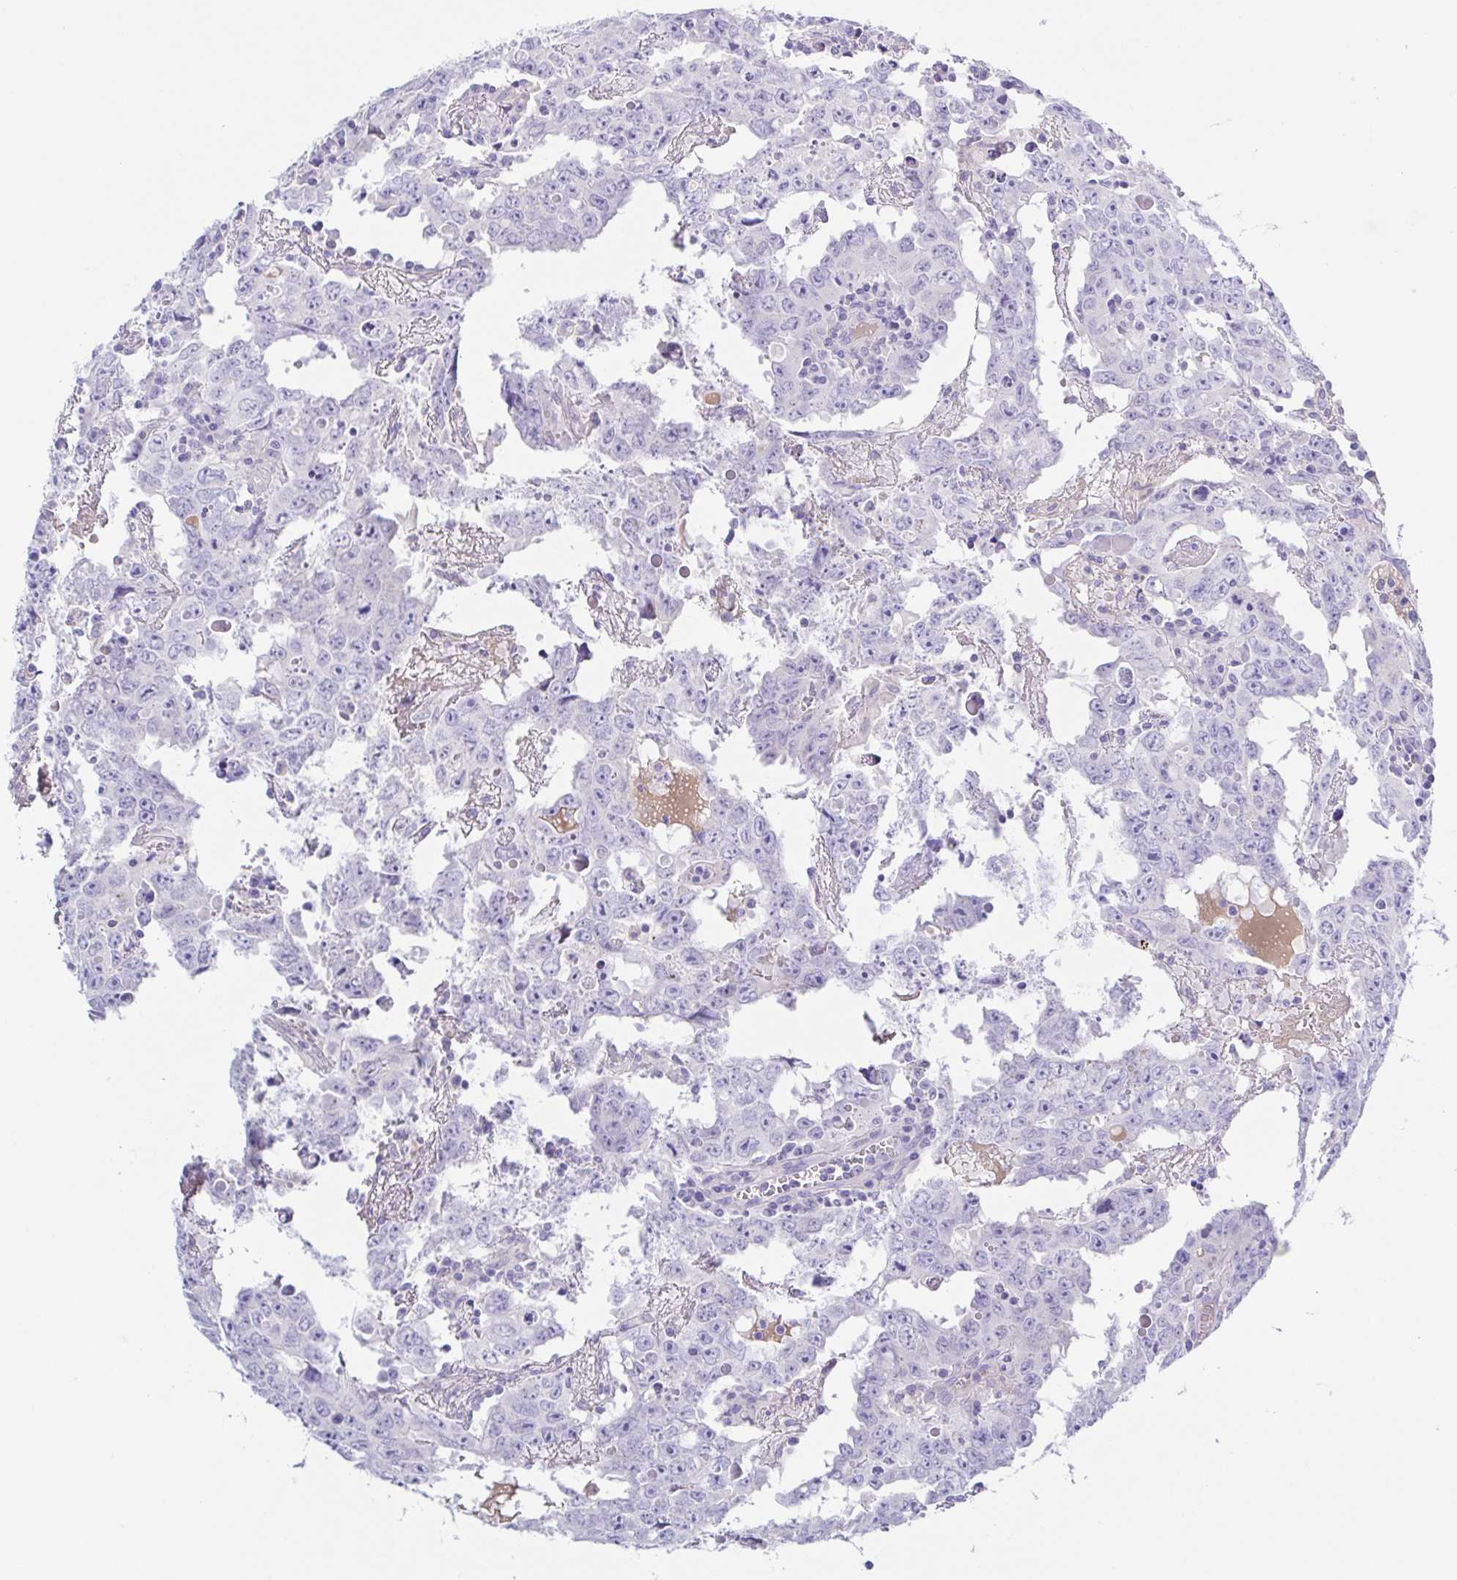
{"staining": {"intensity": "negative", "quantity": "none", "location": "none"}, "tissue": "testis cancer", "cell_type": "Tumor cells", "image_type": "cancer", "snomed": [{"axis": "morphology", "description": "Carcinoma, Embryonal, NOS"}, {"axis": "topography", "description": "Testis"}], "caption": "A histopathology image of testis embryonal carcinoma stained for a protein displays no brown staining in tumor cells. Nuclei are stained in blue.", "gene": "A1BG", "patient": {"sex": "male", "age": 22}}